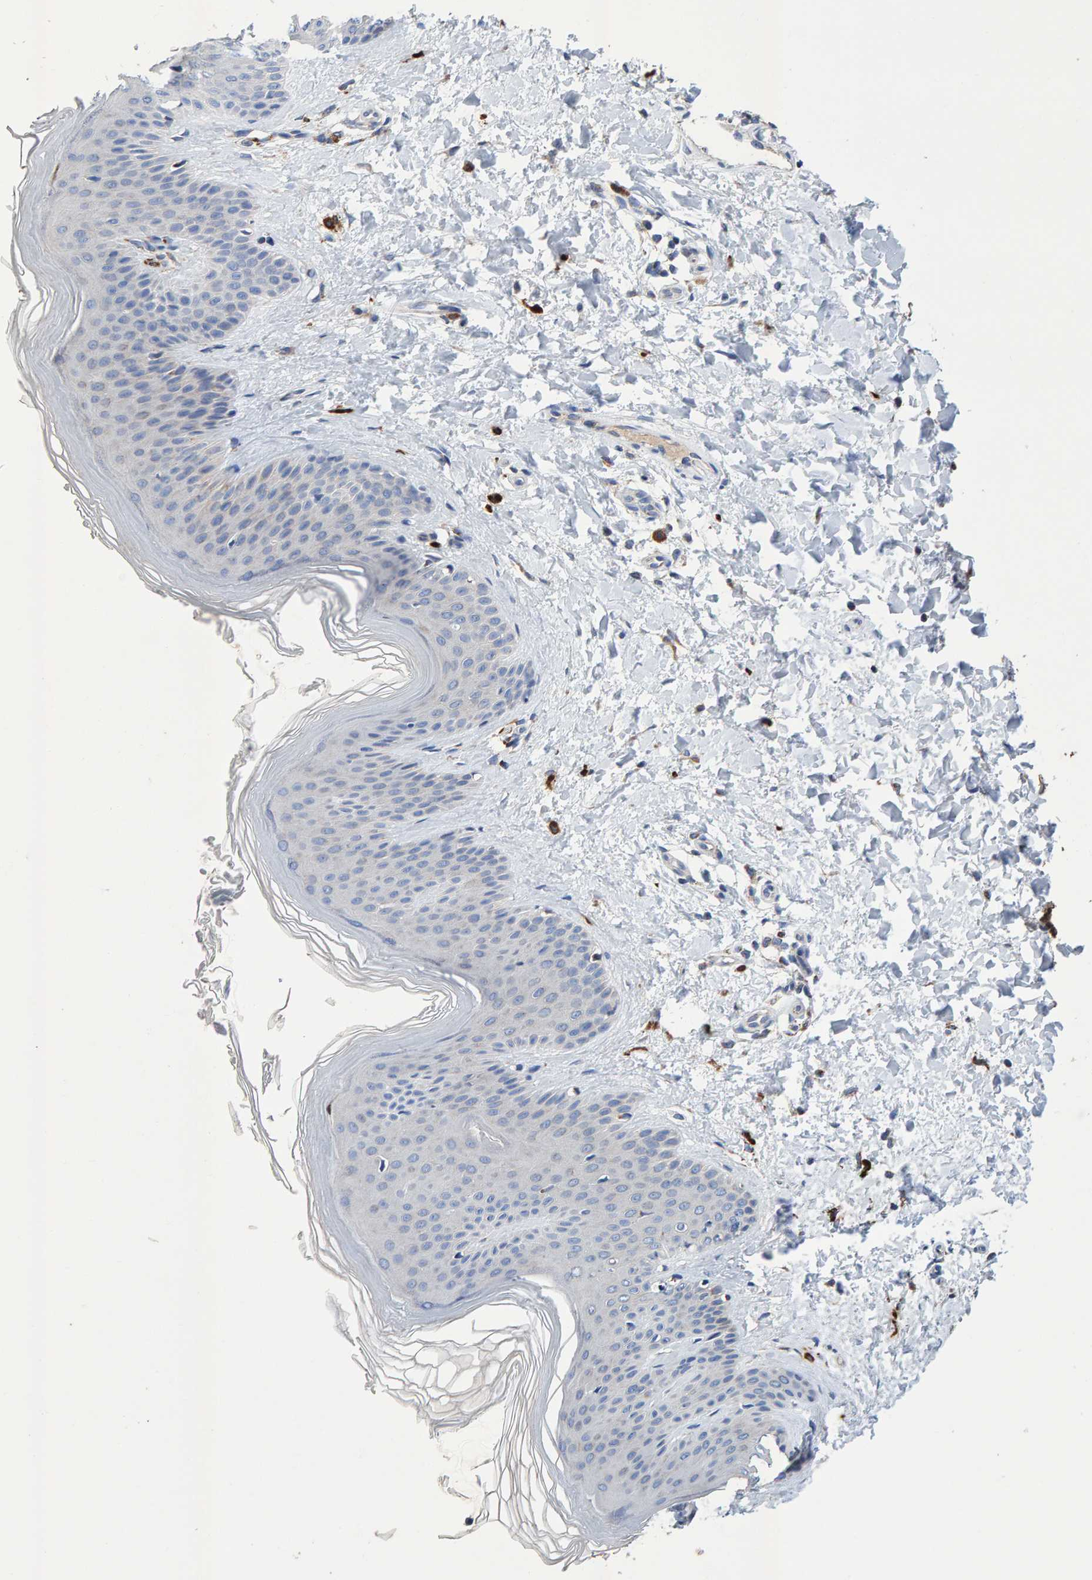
{"staining": {"intensity": "negative", "quantity": "none", "location": "none"}, "tissue": "skin", "cell_type": "Fibroblasts", "image_type": "normal", "snomed": [{"axis": "morphology", "description": "Normal tissue, NOS"}, {"axis": "morphology", "description": "Malignant melanoma, Metastatic site"}, {"axis": "topography", "description": "Skin"}], "caption": "IHC of benign human skin displays no expression in fibroblasts. Brightfield microscopy of IHC stained with DAB (brown) and hematoxylin (blue), captured at high magnification.", "gene": "EFR3A", "patient": {"sex": "male", "age": 41}}